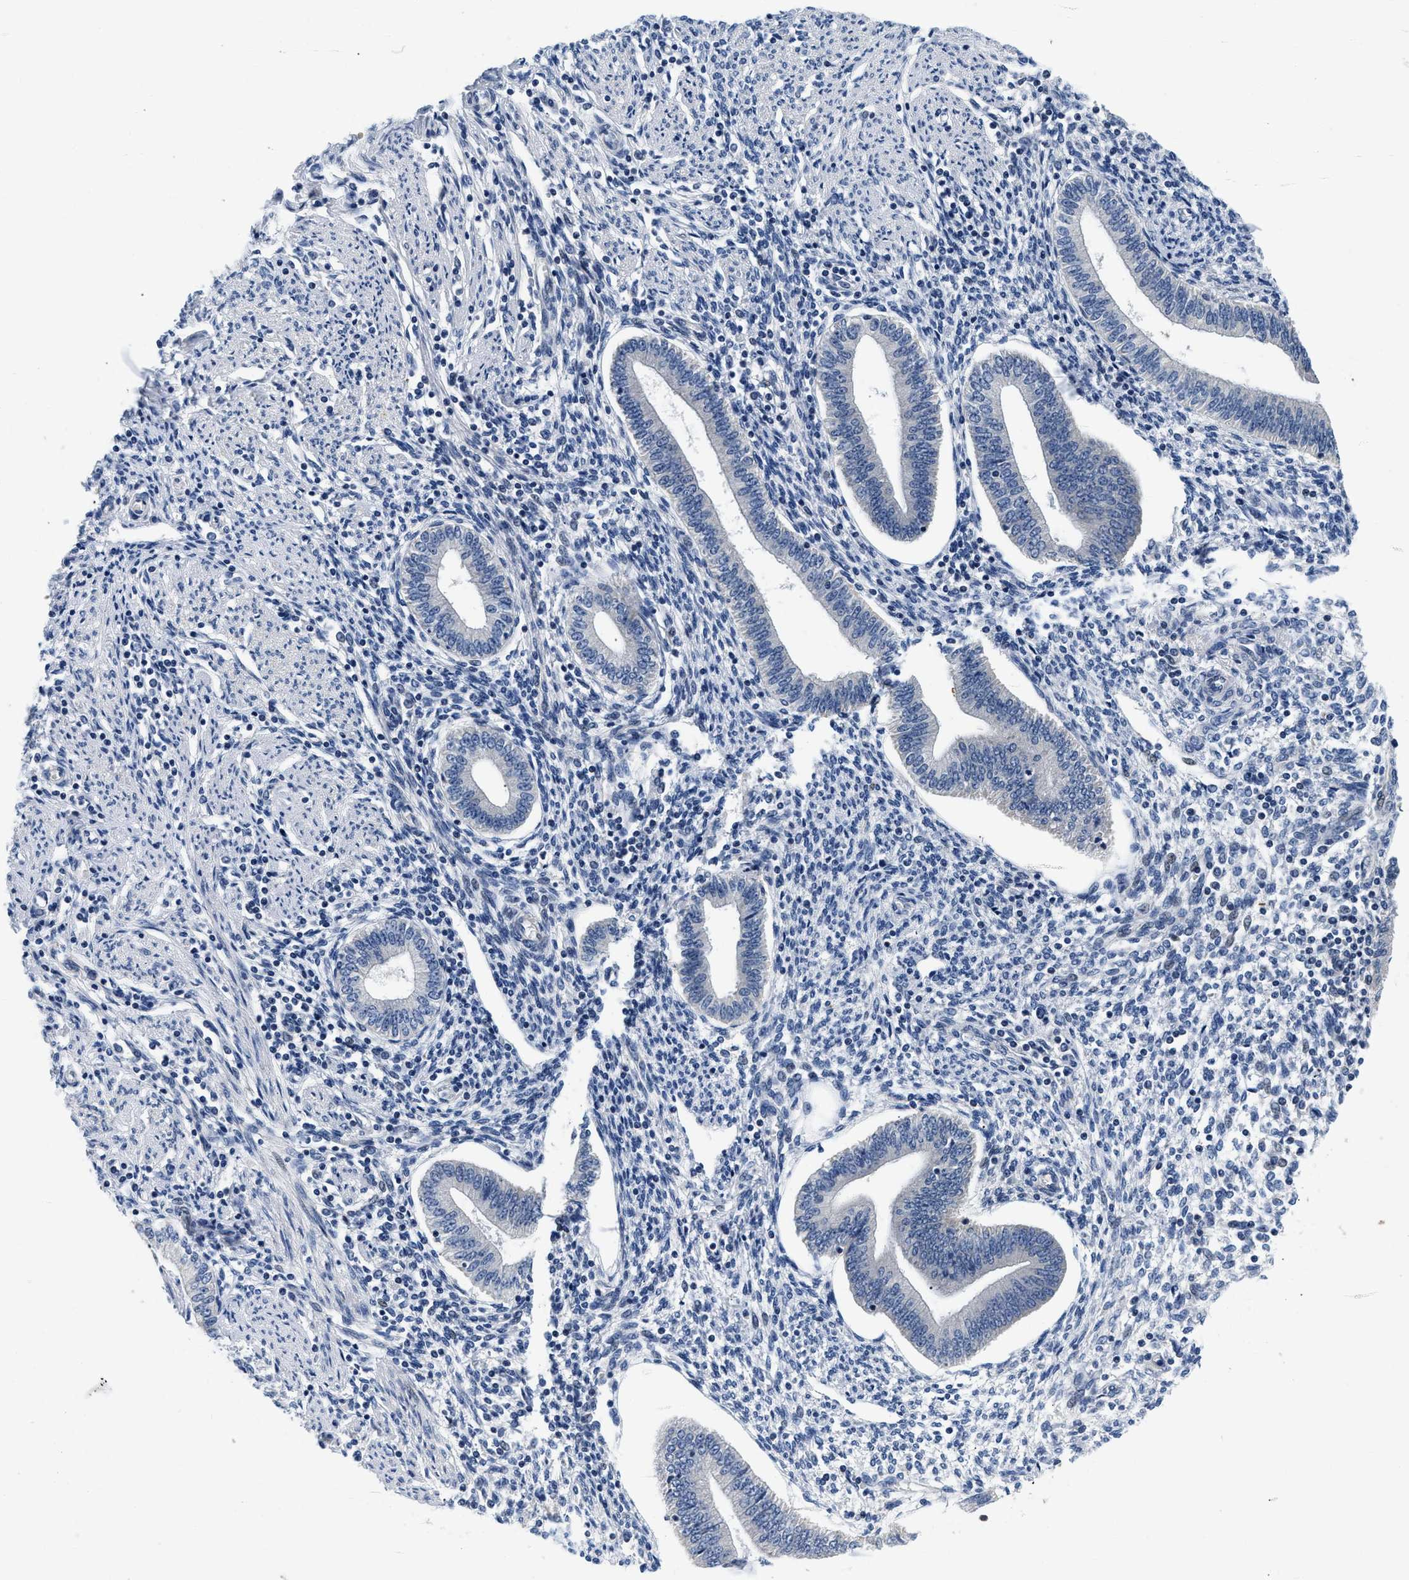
{"staining": {"intensity": "negative", "quantity": "none", "location": "none"}, "tissue": "endometrium", "cell_type": "Cells in endometrial stroma", "image_type": "normal", "snomed": [{"axis": "morphology", "description": "Normal tissue, NOS"}, {"axis": "topography", "description": "Endometrium"}], "caption": "This is an IHC photomicrograph of unremarkable endometrium. There is no staining in cells in endometrial stroma.", "gene": "PDP1", "patient": {"sex": "female", "age": 50}}